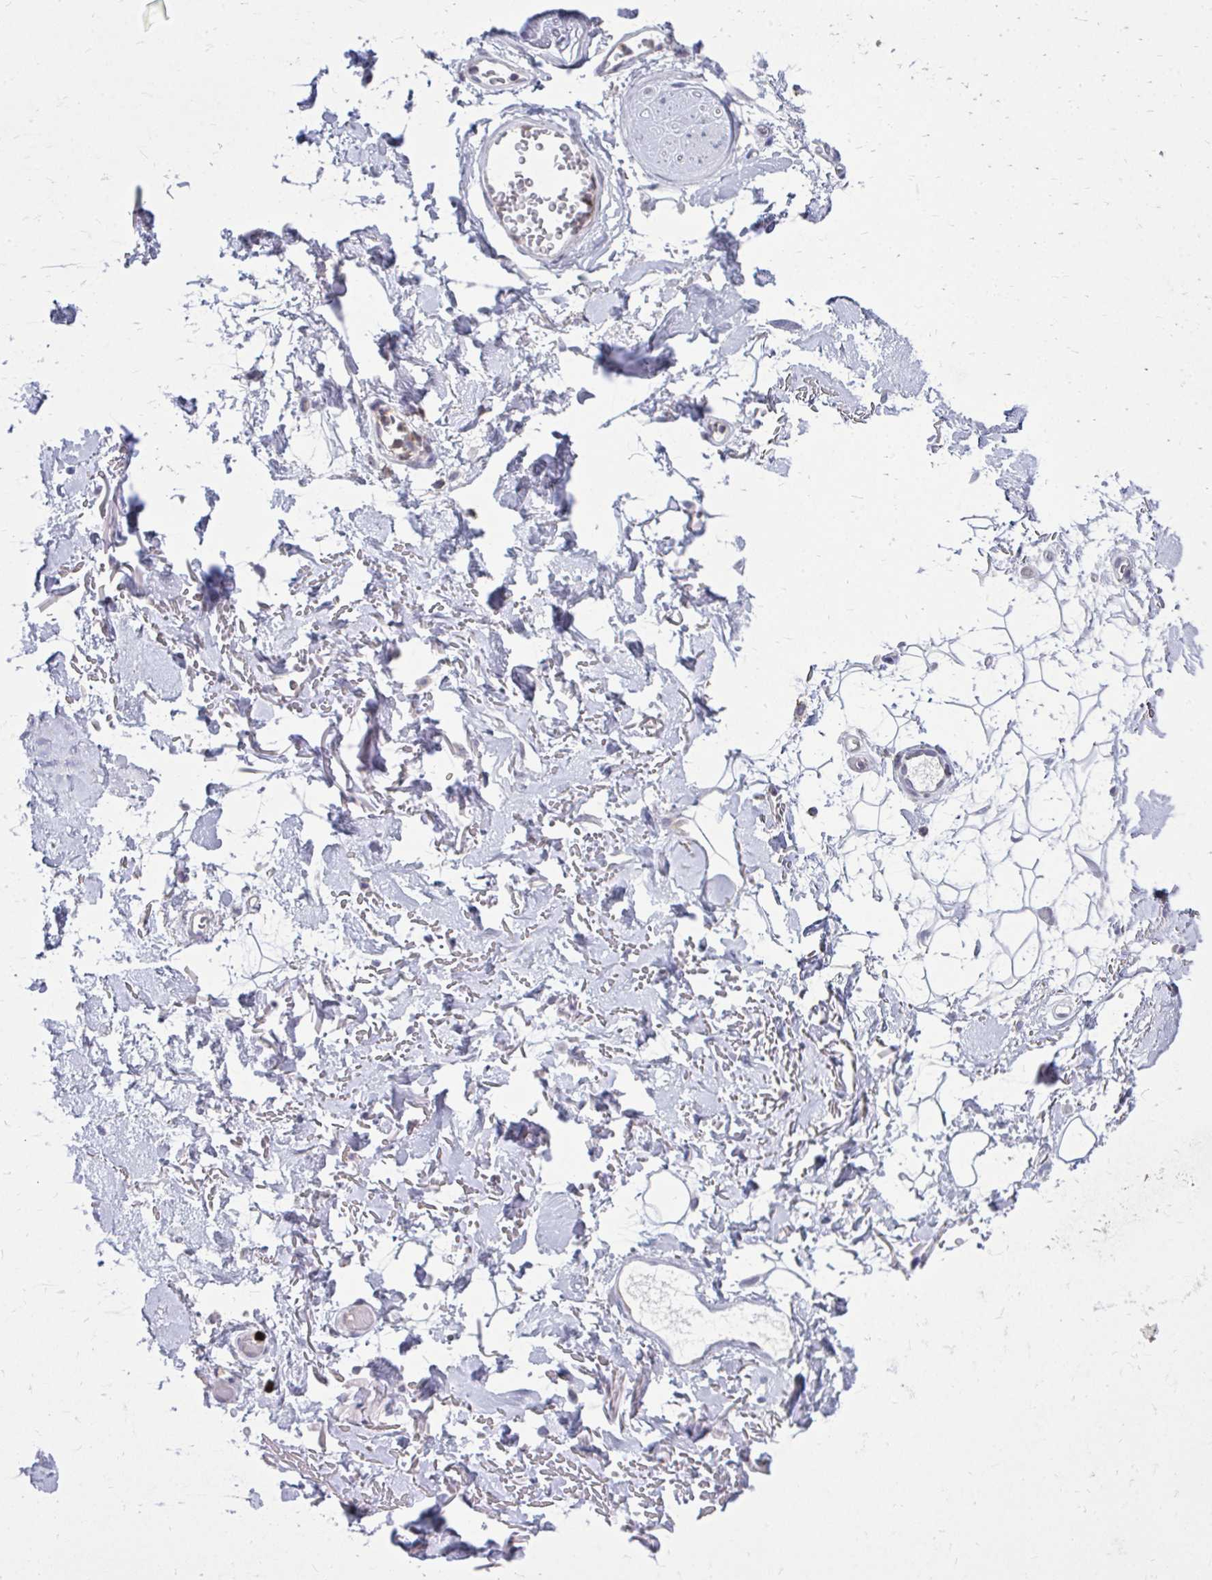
{"staining": {"intensity": "negative", "quantity": "none", "location": "none"}, "tissue": "adipose tissue", "cell_type": "Adipocytes", "image_type": "normal", "snomed": [{"axis": "morphology", "description": "Normal tissue, NOS"}, {"axis": "topography", "description": "Anal"}, {"axis": "topography", "description": "Peripheral nerve tissue"}], "caption": "Adipose tissue stained for a protein using immunohistochemistry (IHC) exhibits no positivity adipocytes.", "gene": "ACSL5", "patient": {"sex": "male", "age": 78}}